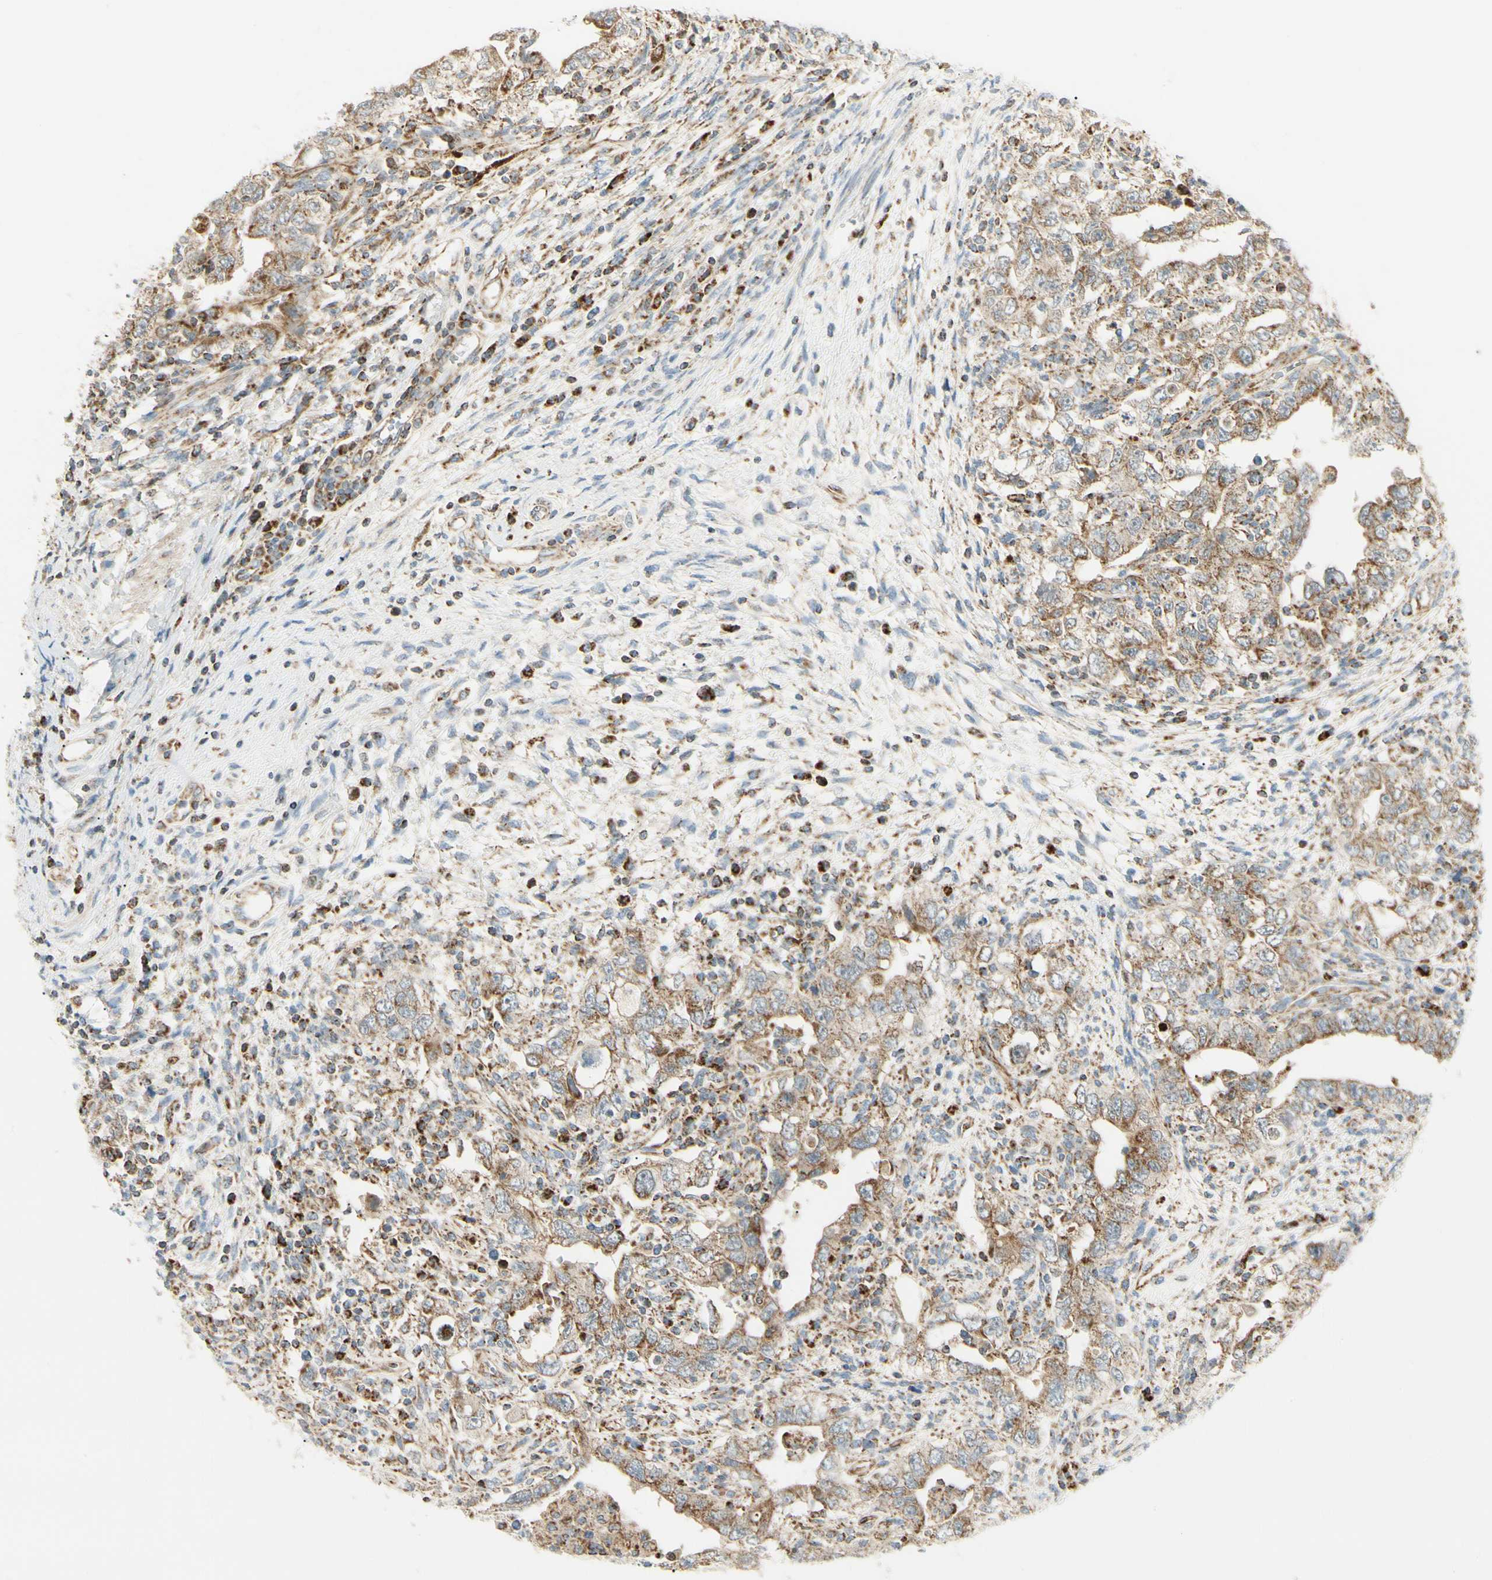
{"staining": {"intensity": "moderate", "quantity": ">75%", "location": "cytoplasmic/membranous"}, "tissue": "testis cancer", "cell_type": "Tumor cells", "image_type": "cancer", "snomed": [{"axis": "morphology", "description": "Carcinoma, Embryonal, NOS"}, {"axis": "topography", "description": "Testis"}], "caption": "Immunohistochemical staining of embryonal carcinoma (testis) demonstrates medium levels of moderate cytoplasmic/membranous staining in about >75% of tumor cells.", "gene": "TBC1D10A", "patient": {"sex": "male", "age": 26}}